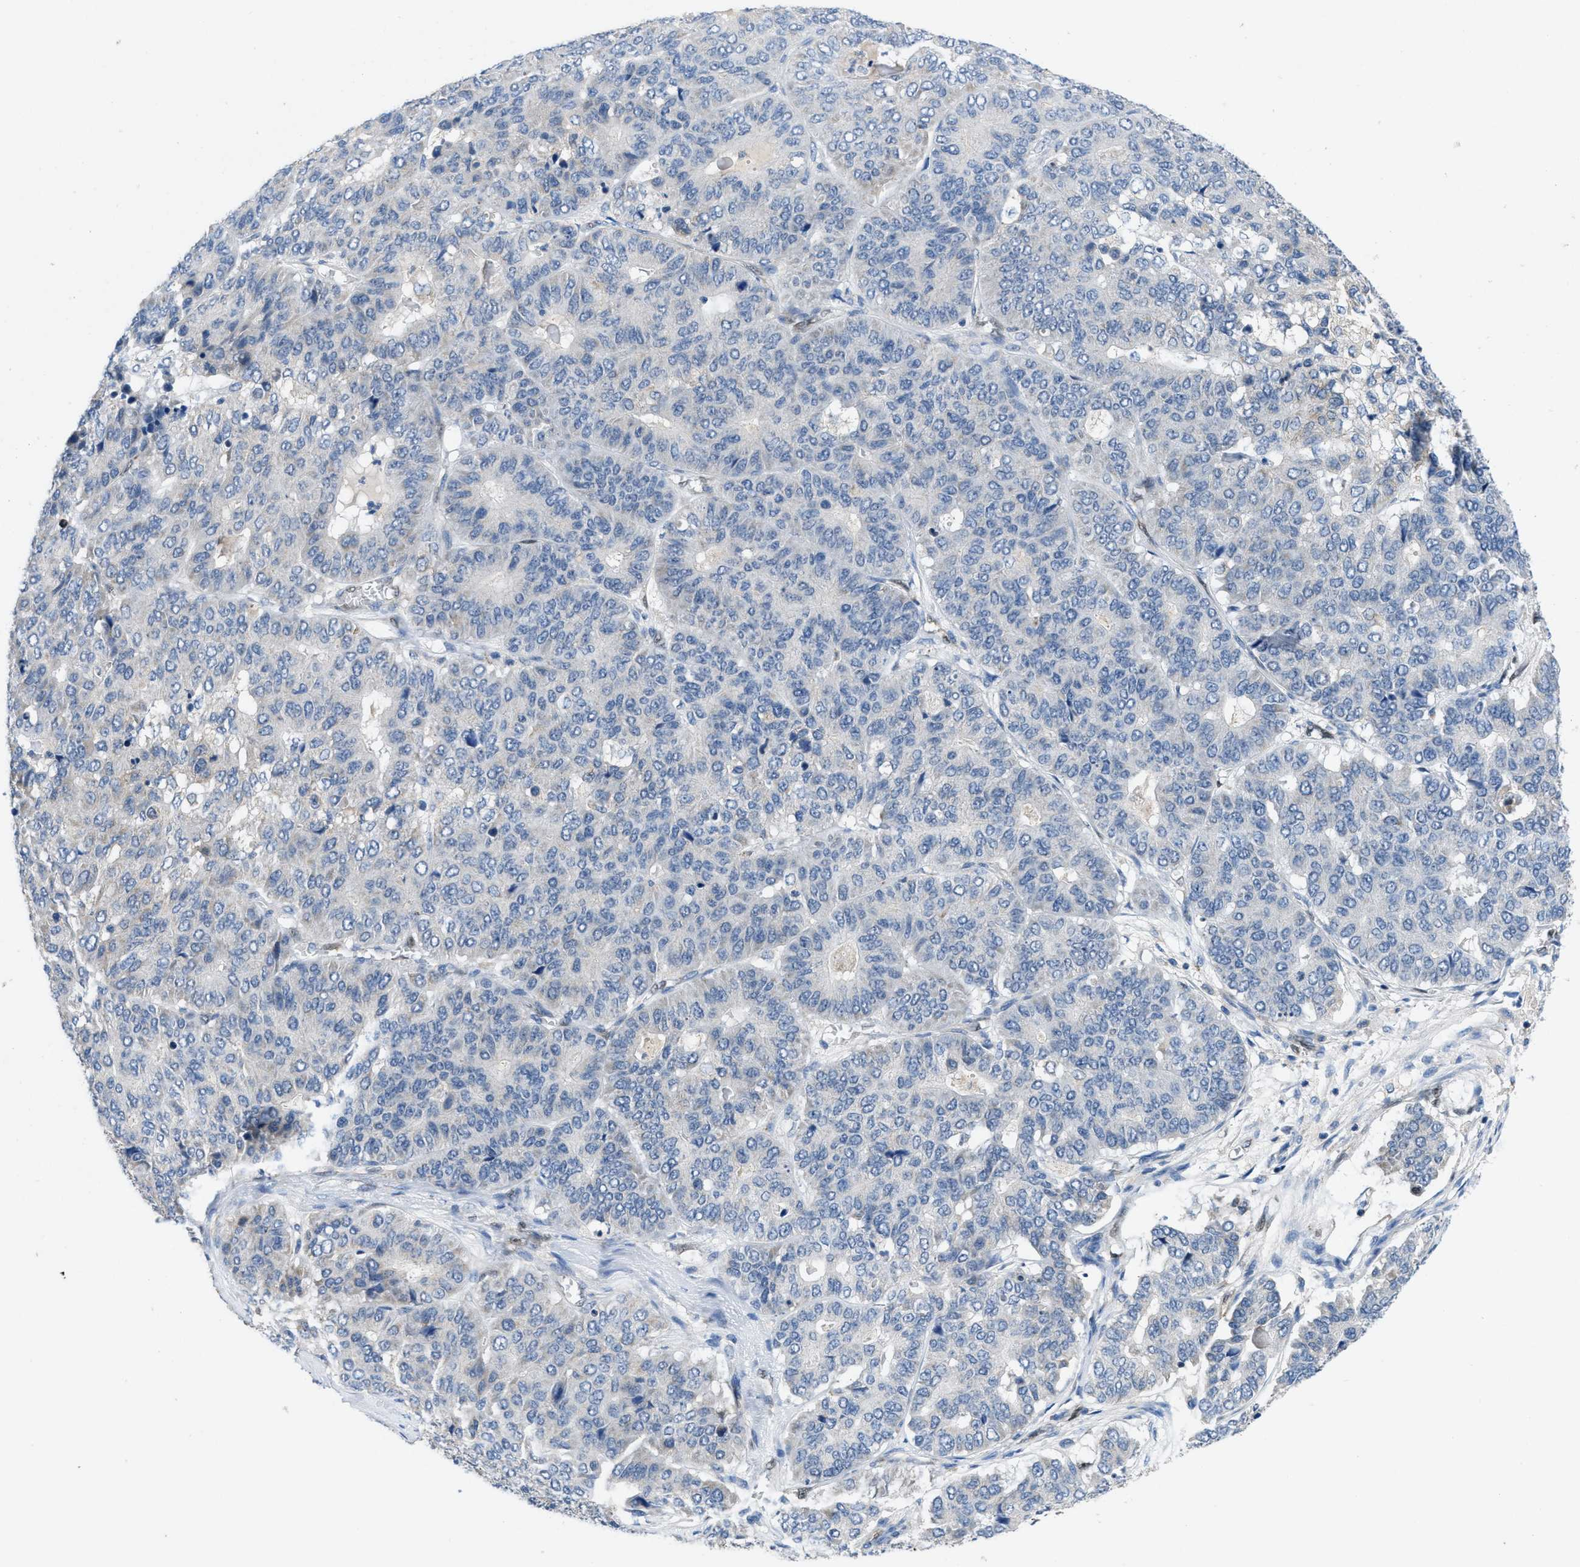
{"staining": {"intensity": "negative", "quantity": "none", "location": "none"}, "tissue": "pancreatic cancer", "cell_type": "Tumor cells", "image_type": "cancer", "snomed": [{"axis": "morphology", "description": "Adenocarcinoma, NOS"}, {"axis": "topography", "description": "Pancreas"}], "caption": "Pancreatic cancer was stained to show a protein in brown. There is no significant expression in tumor cells.", "gene": "PNKD", "patient": {"sex": "male", "age": 50}}